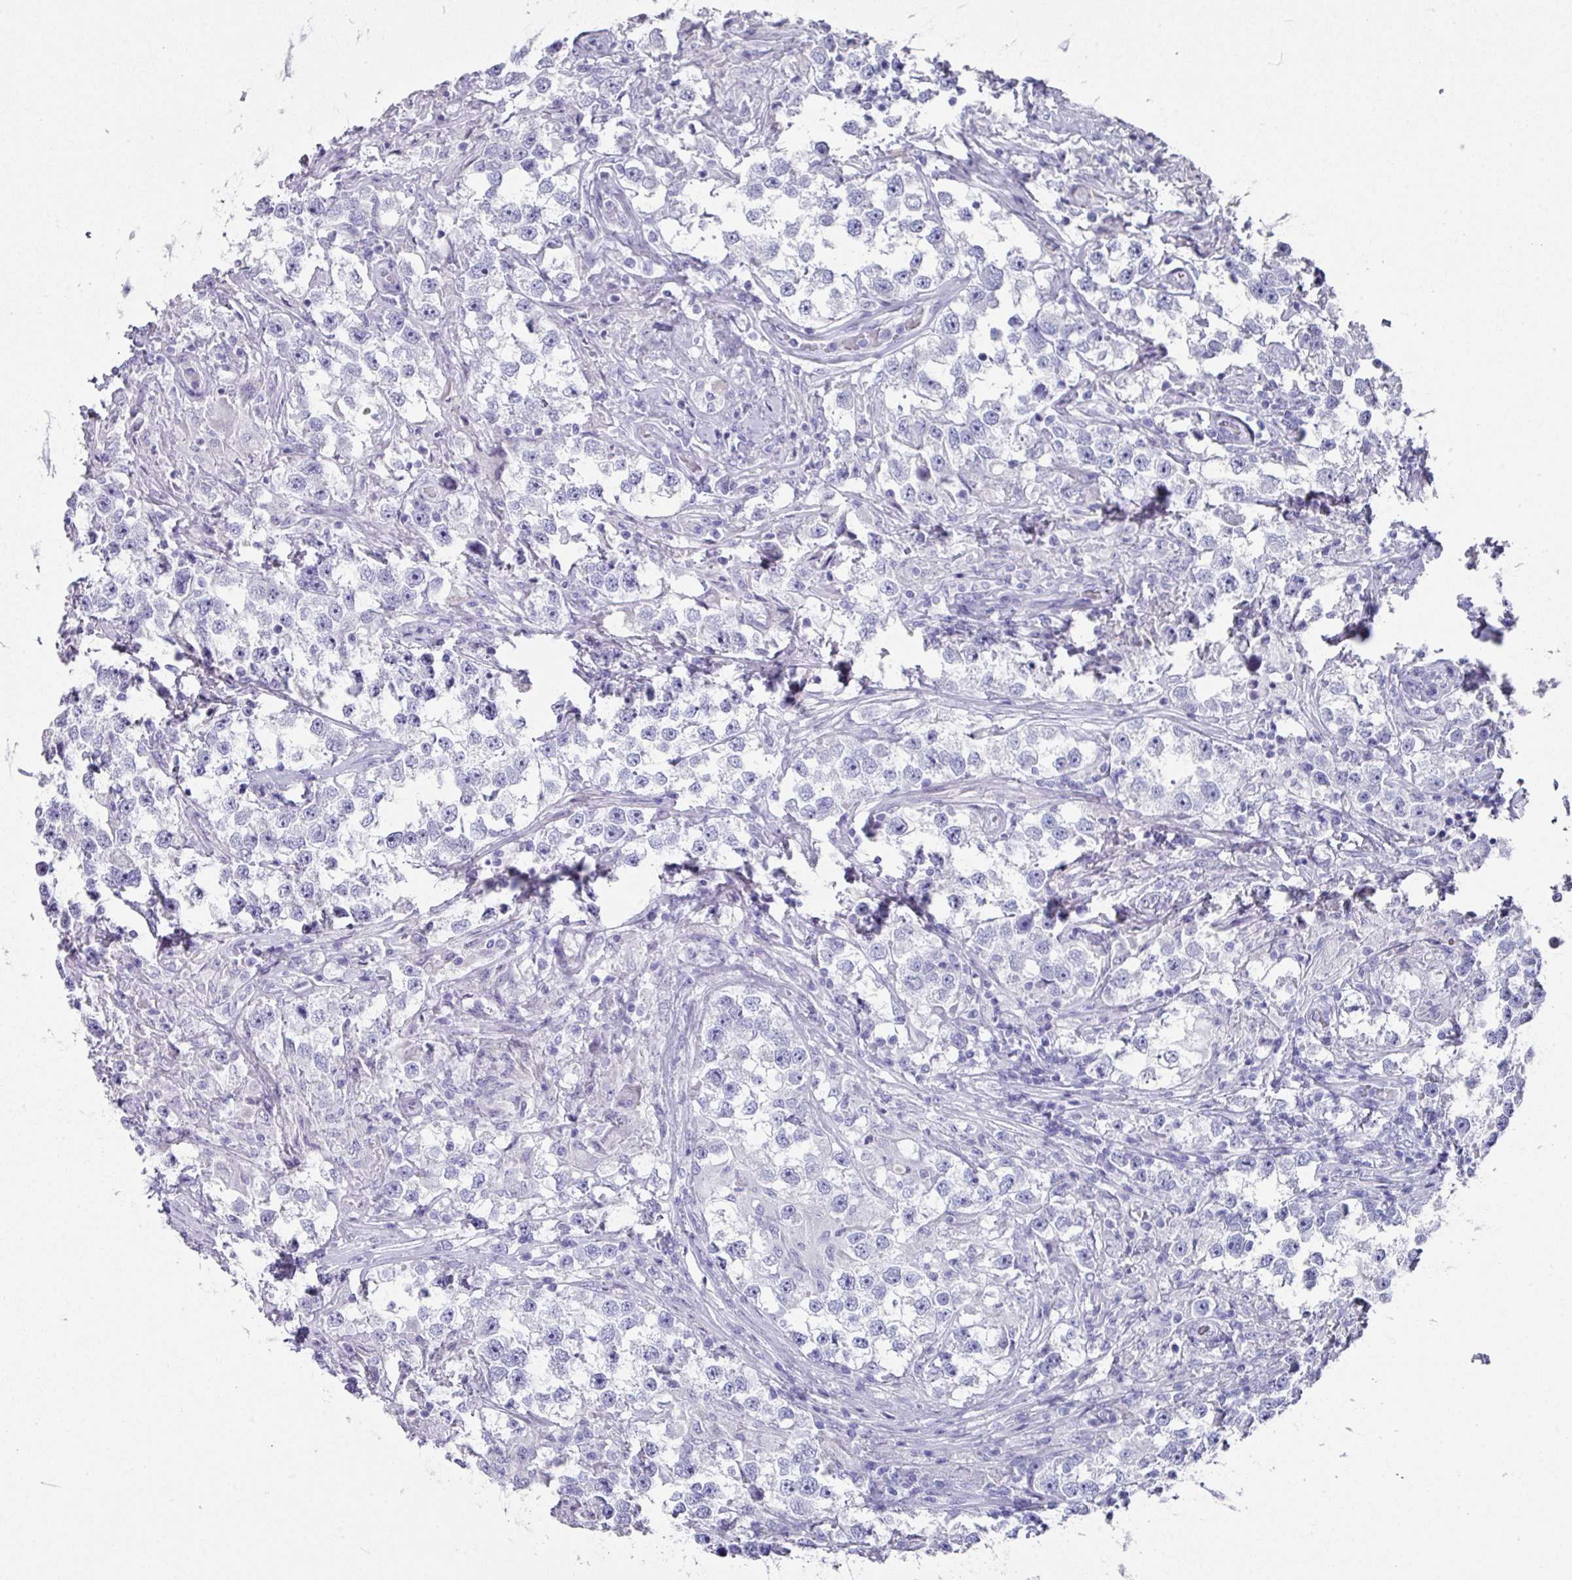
{"staining": {"intensity": "negative", "quantity": "none", "location": "none"}, "tissue": "testis cancer", "cell_type": "Tumor cells", "image_type": "cancer", "snomed": [{"axis": "morphology", "description": "Seminoma, NOS"}, {"axis": "topography", "description": "Testis"}], "caption": "A micrograph of testis cancer (seminoma) stained for a protein reveals no brown staining in tumor cells. The staining is performed using DAB (3,3'-diaminobenzidine) brown chromogen with nuclei counter-stained in using hematoxylin.", "gene": "PEX10", "patient": {"sex": "male", "age": 46}}